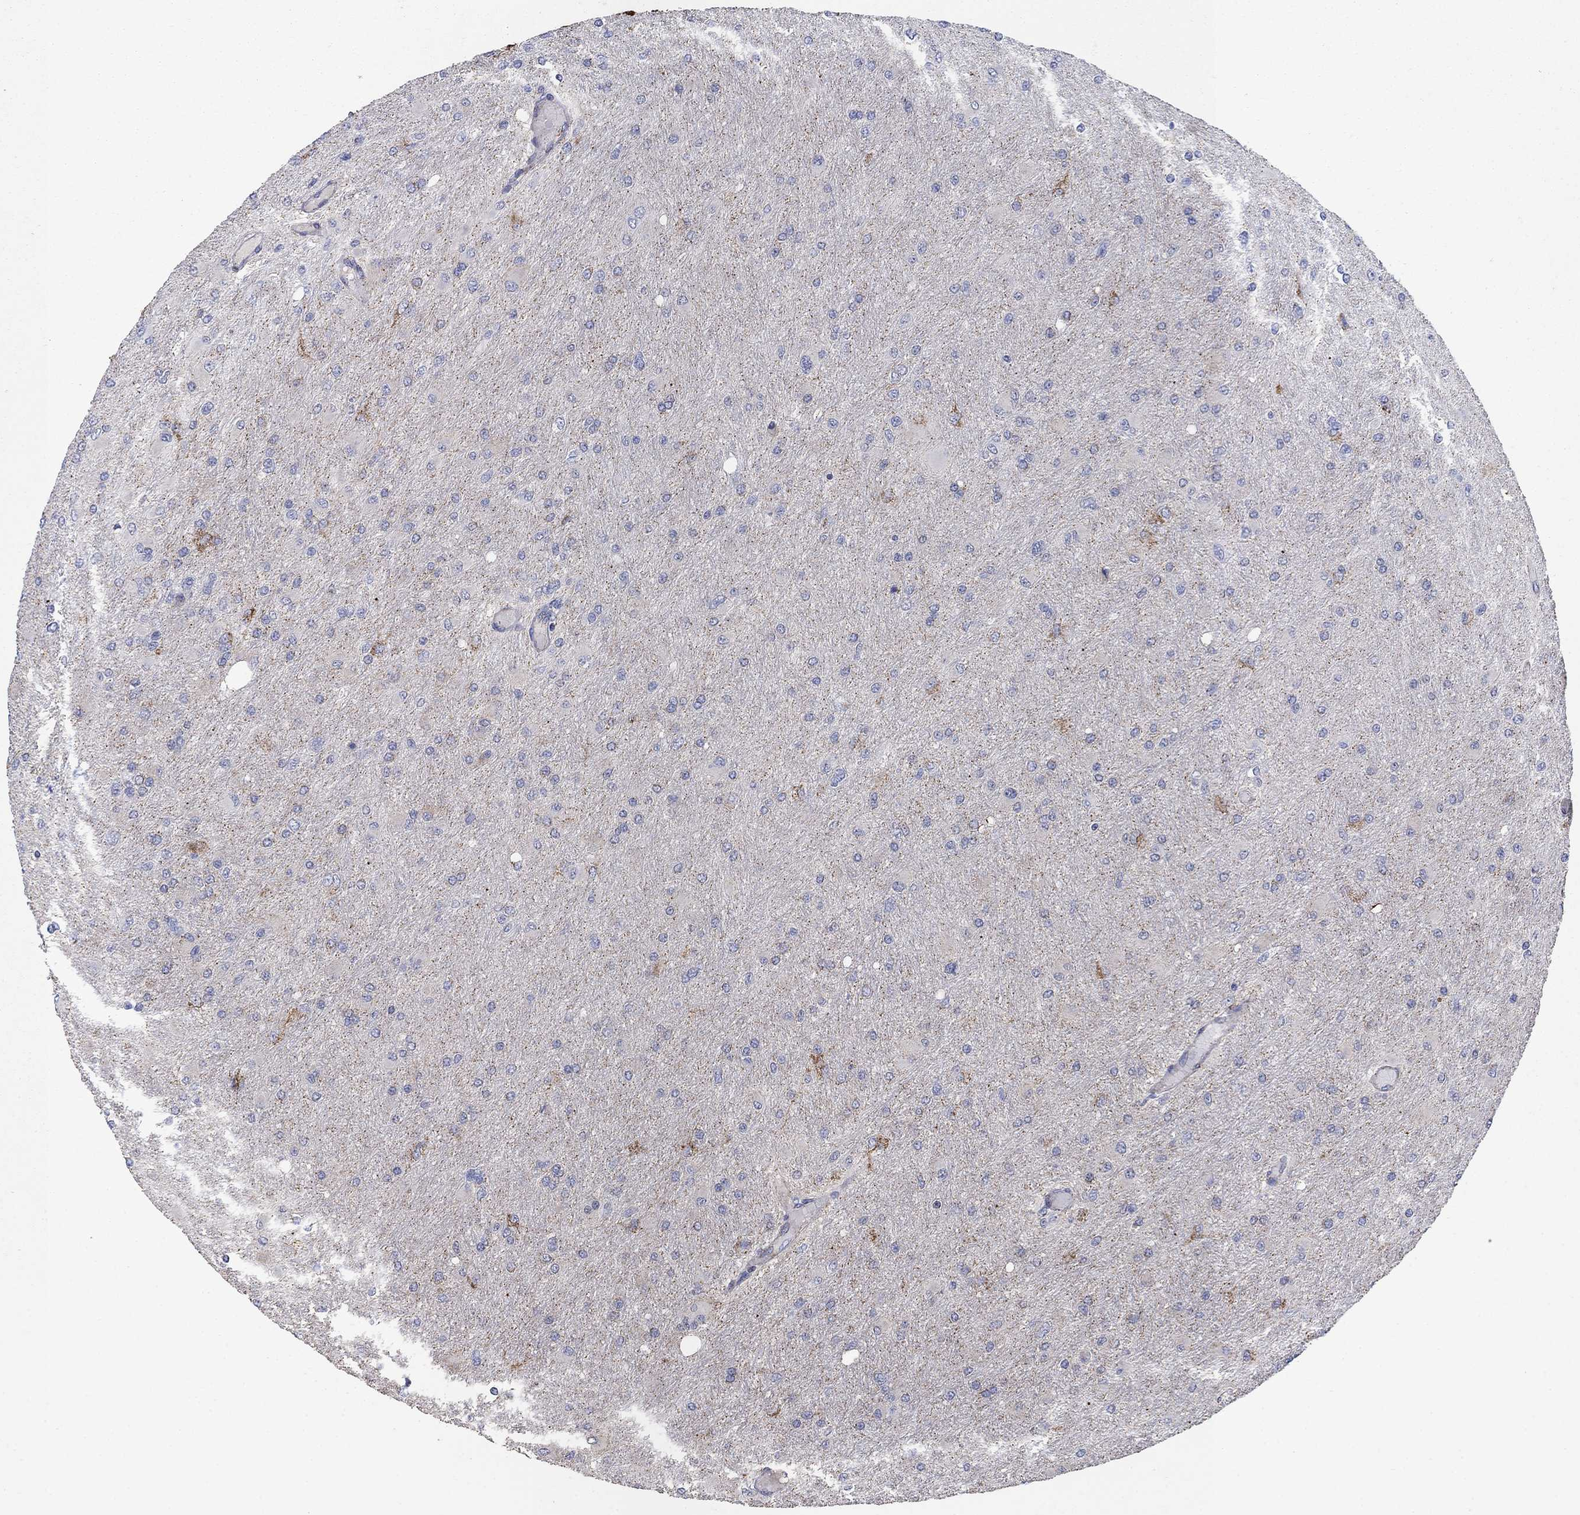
{"staining": {"intensity": "moderate", "quantity": "<25%", "location": "cytoplasmic/membranous"}, "tissue": "glioma", "cell_type": "Tumor cells", "image_type": "cancer", "snomed": [{"axis": "morphology", "description": "Glioma, malignant, High grade"}, {"axis": "topography", "description": "Cerebral cortex"}], "caption": "Moderate cytoplasmic/membranous expression for a protein is seen in approximately <25% of tumor cells of glioma using immunohistochemistry.", "gene": "PNPLA2", "patient": {"sex": "female", "age": 36}}